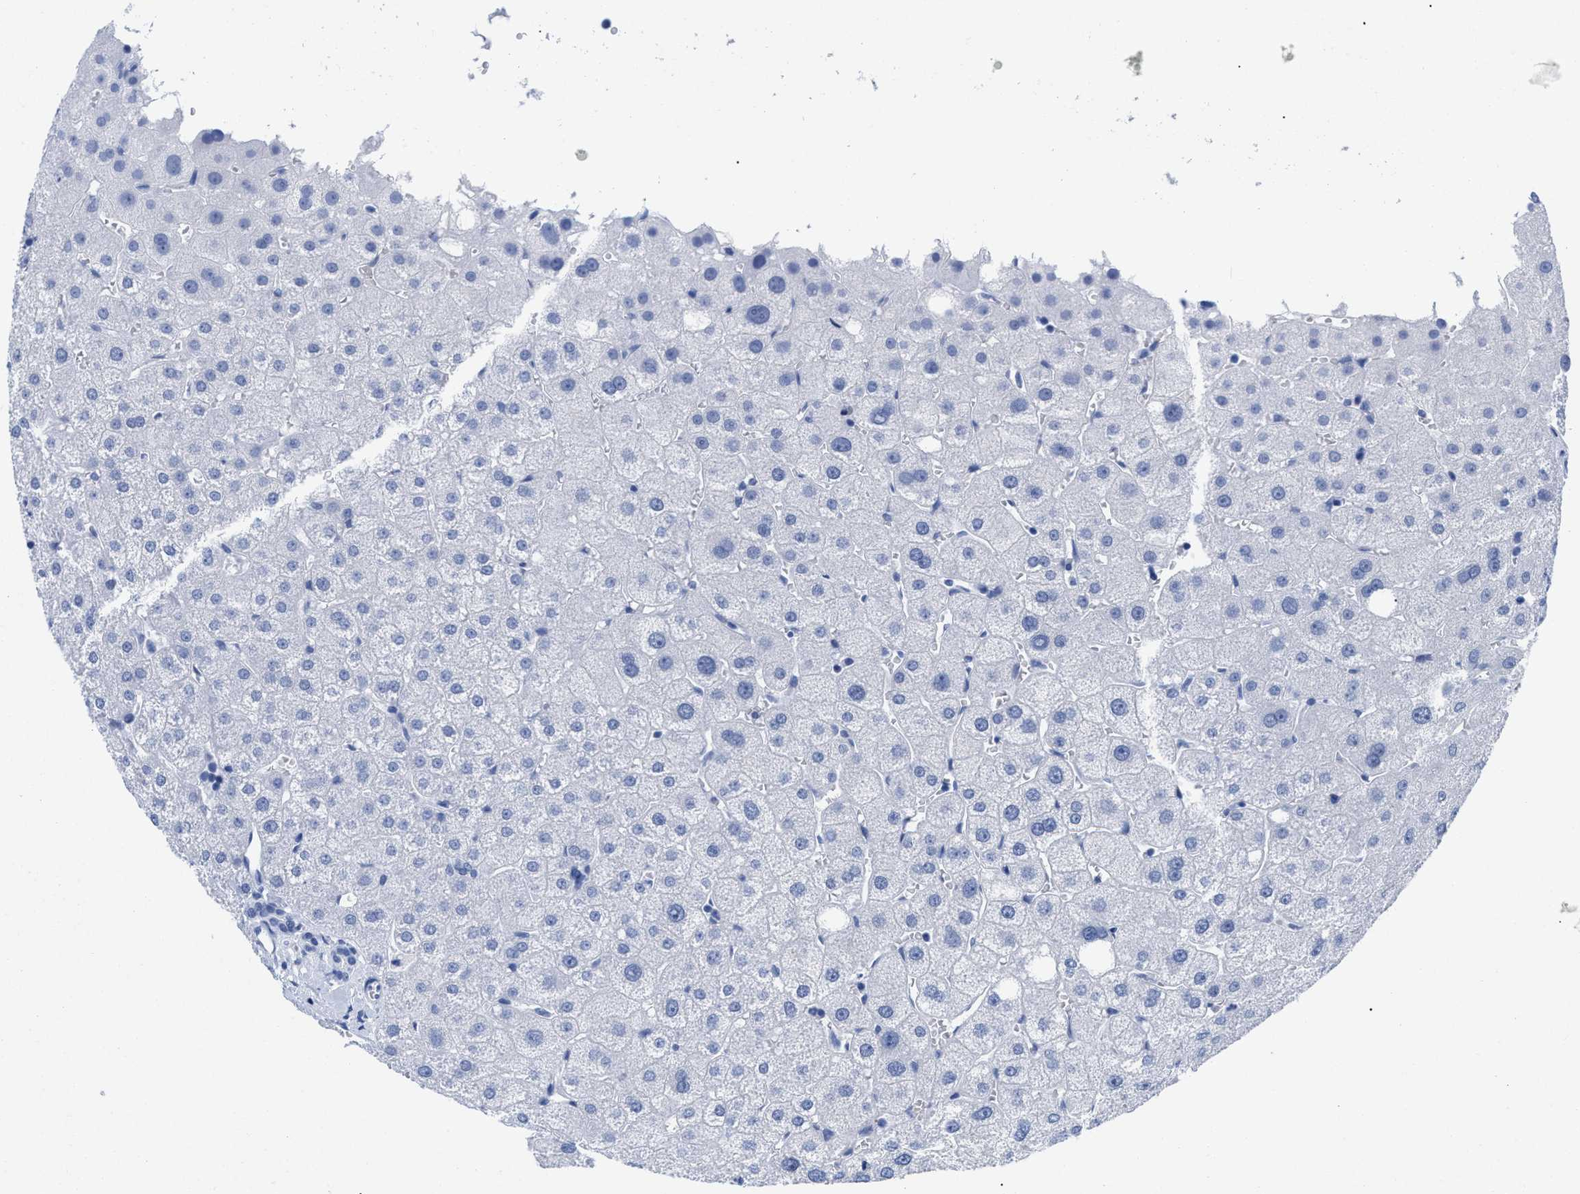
{"staining": {"intensity": "negative", "quantity": "none", "location": "none"}, "tissue": "liver", "cell_type": "Cholangiocytes", "image_type": "normal", "snomed": [{"axis": "morphology", "description": "Normal tissue, NOS"}, {"axis": "topography", "description": "Liver"}], "caption": "Benign liver was stained to show a protein in brown. There is no significant expression in cholangiocytes. (DAB (3,3'-diaminobenzidine) immunohistochemistry visualized using brightfield microscopy, high magnification).", "gene": "DUSP26", "patient": {"sex": "male", "age": 73}}